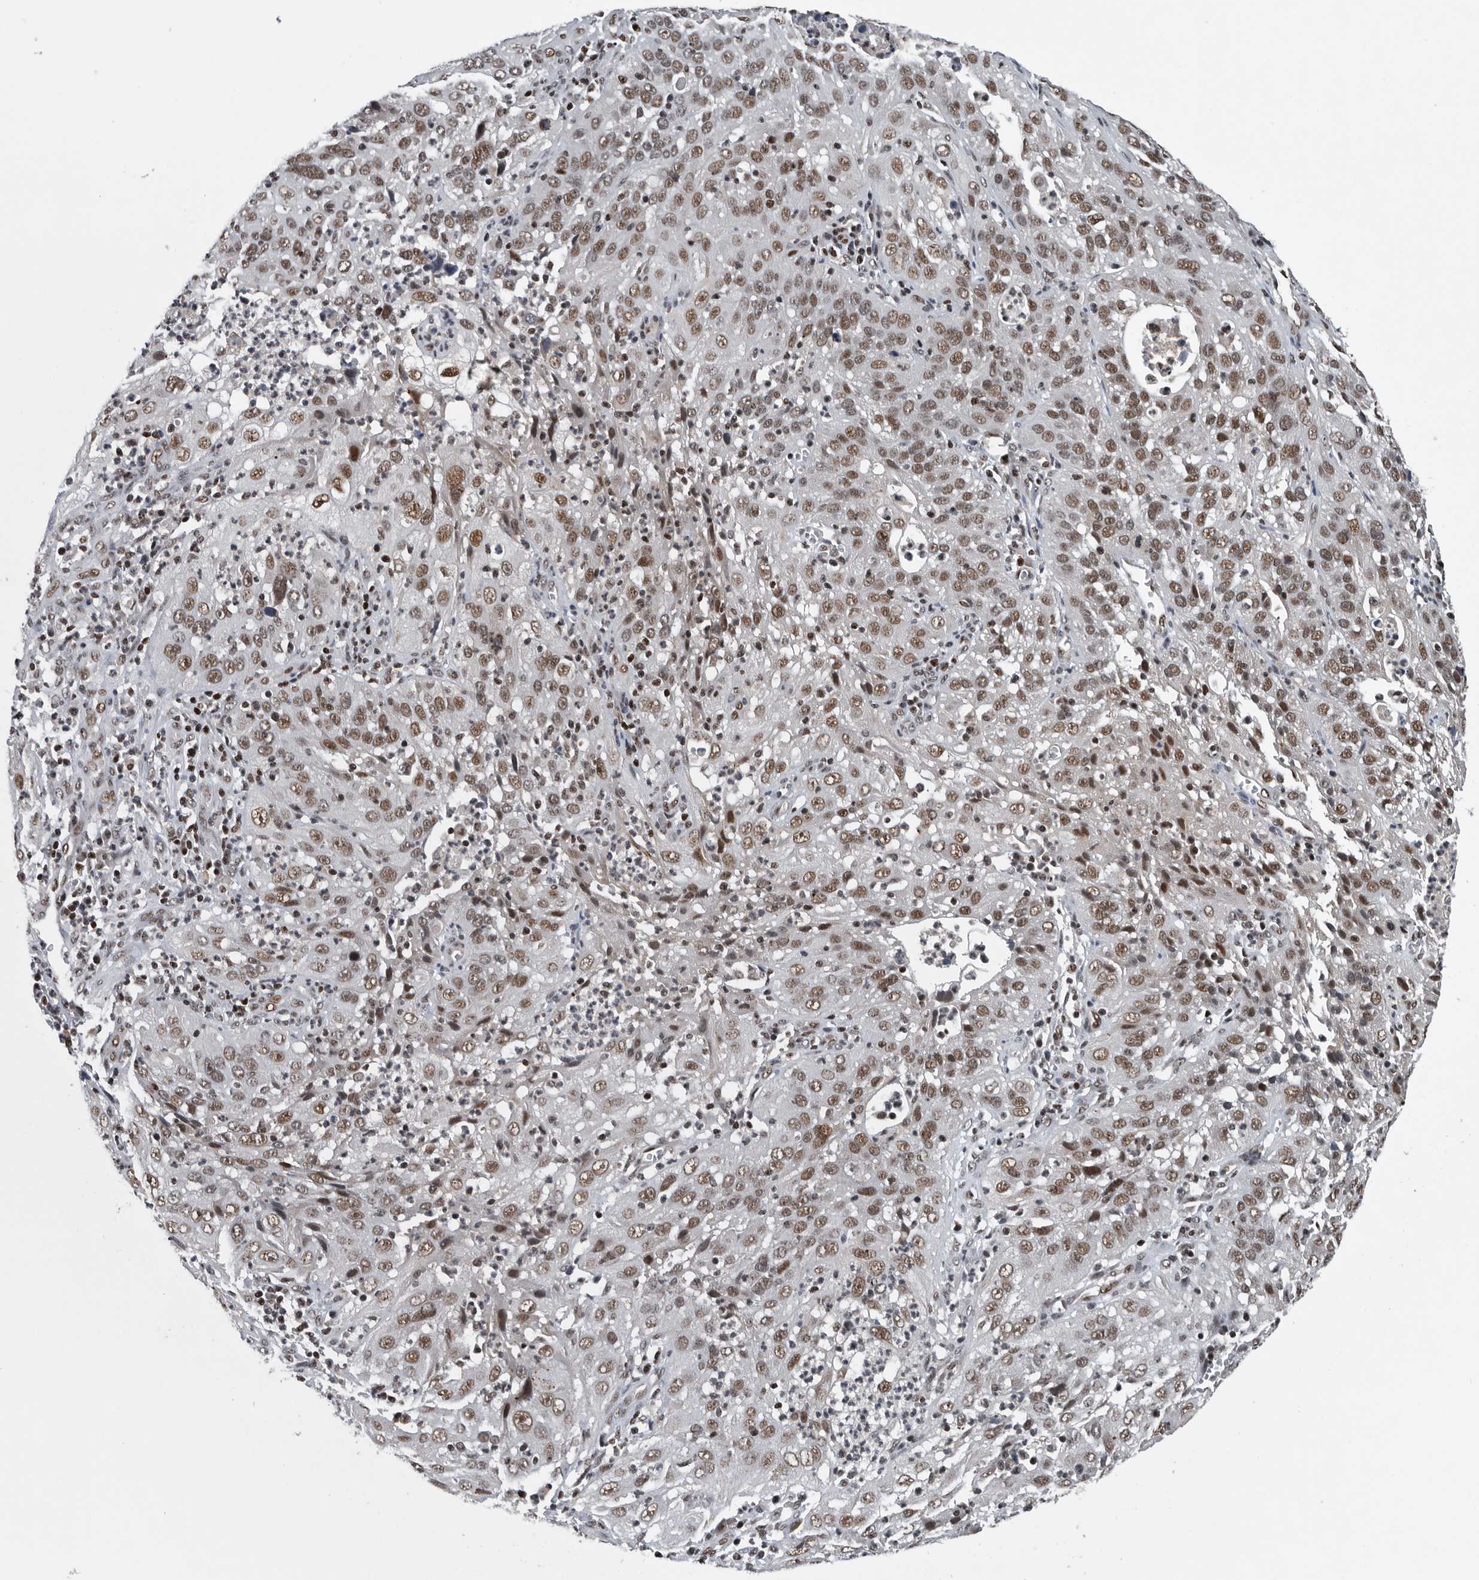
{"staining": {"intensity": "weak", "quantity": ">75%", "location": "nuclear"}, "tissue": "cervical cancer", "cell_type": "Tumor cells", "image_type": "cancer", "snomed": [{"axis": "morphology", "description": "Squamous cell carcinoma, NOS"}, {"axis": "topography", "description": "Cervix"}], "caption": "IHC photomicrograph of neoplastic tissue: human cervical squamous cell carcinoma stained using IHC displays low levels of weak protein expression localized specifically in the nuclear of tumor cells, appearing as a nuclear brown color.", "gene": "SENP7", "patient": {"sex": "female", "age": 32}}